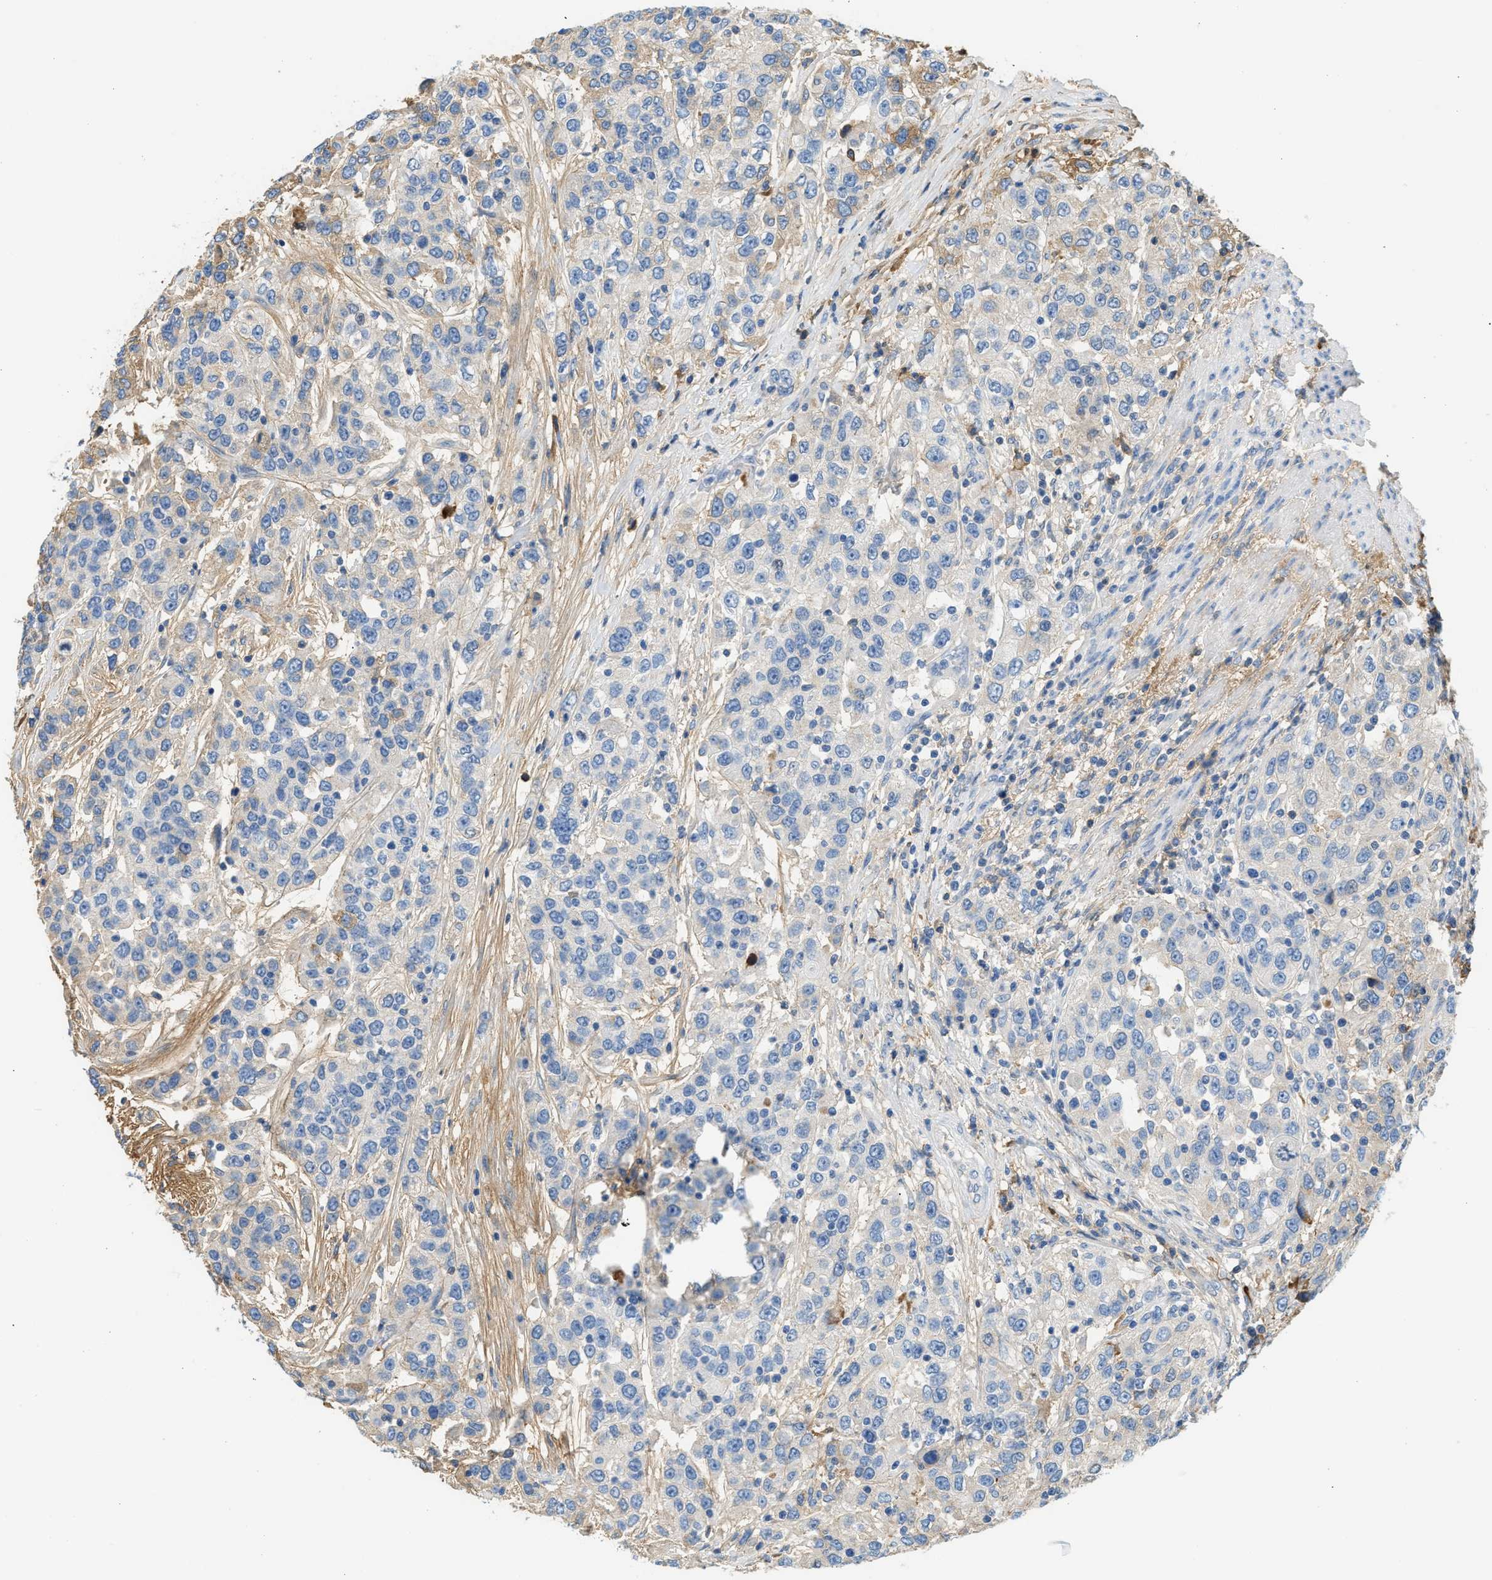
{"staining": {"intensity": "weak", "quantity": "<25%", "location": "cytoplasmic/membranous"}, "tissue": "urothelial cancer", "cell_type": "Tumor cells", "image_type": "cancer", "snomed": [{"axis": "morphology", "description": "Urothelial carcinoma, High grade"}, {"axis": "topography", "description": "Urinary bladder"}], "caption": "A micrograph of urothelial cancer stained for a protein reveals no brown staining in tumor cells.", "gene": "CFI", "patient": {"sex": "female", "age": 80}}